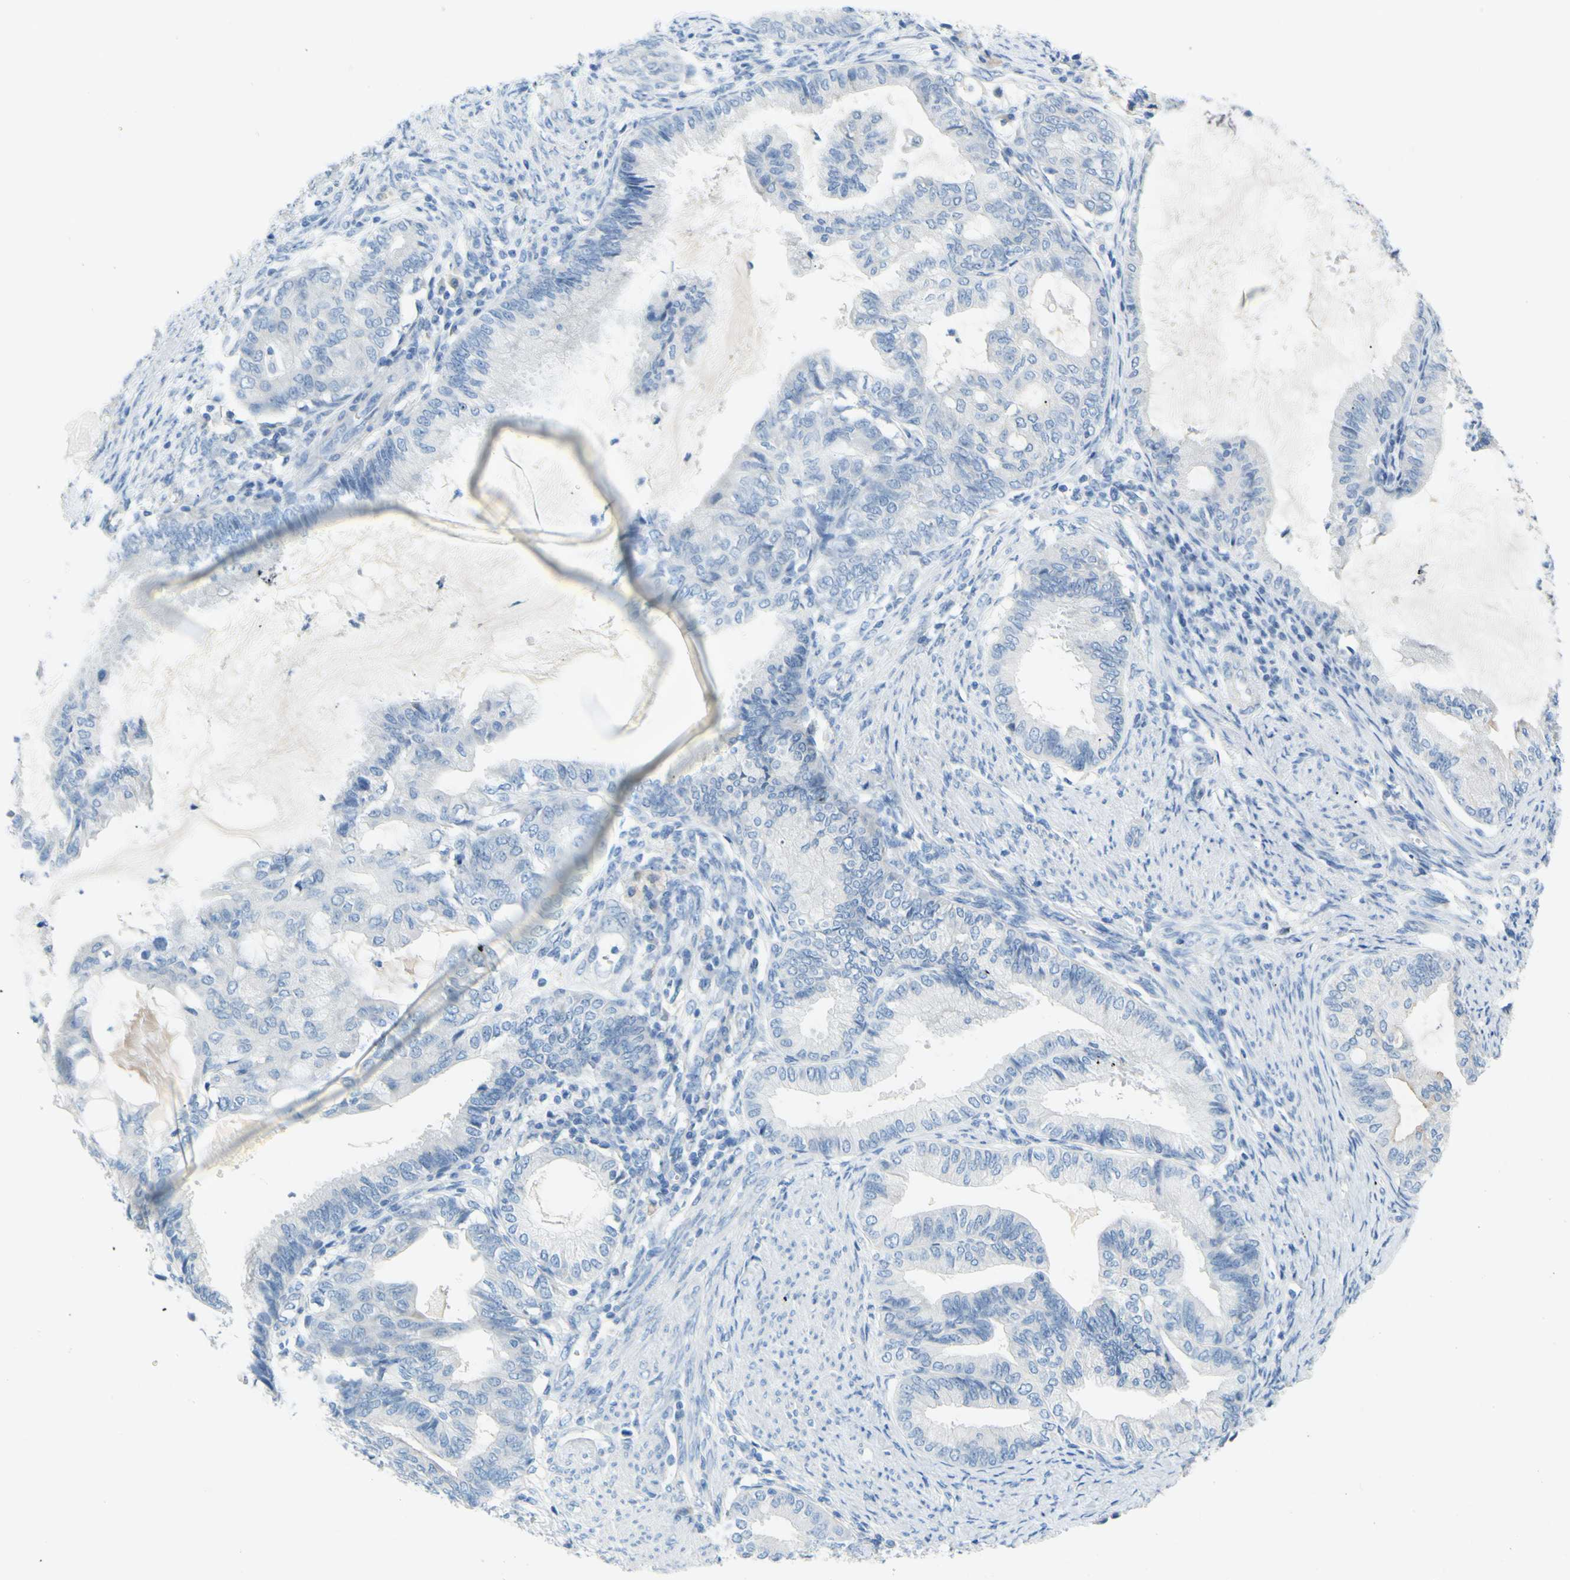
{"staining": {"intensity": "negative", "quantity": "none", "location": "none"}, "tissue": "endometrial cancer", "cell_type": "Tumor cells", "image_type": "cancer", "snomed": [{"axis": "morphology", "description": "Adenocarcinoma, NOS"}, {"axis": "topography", "description": "Endometrium"}], "caption": "High magnification brightfield microscopy of endometrial cancer stained with DAB (brown) and counterstained with hematoxylin (blue): tumor cells show no significant staining.", "gene": "SLC1A2", "patient": {"sex": "female", "age": 86}}